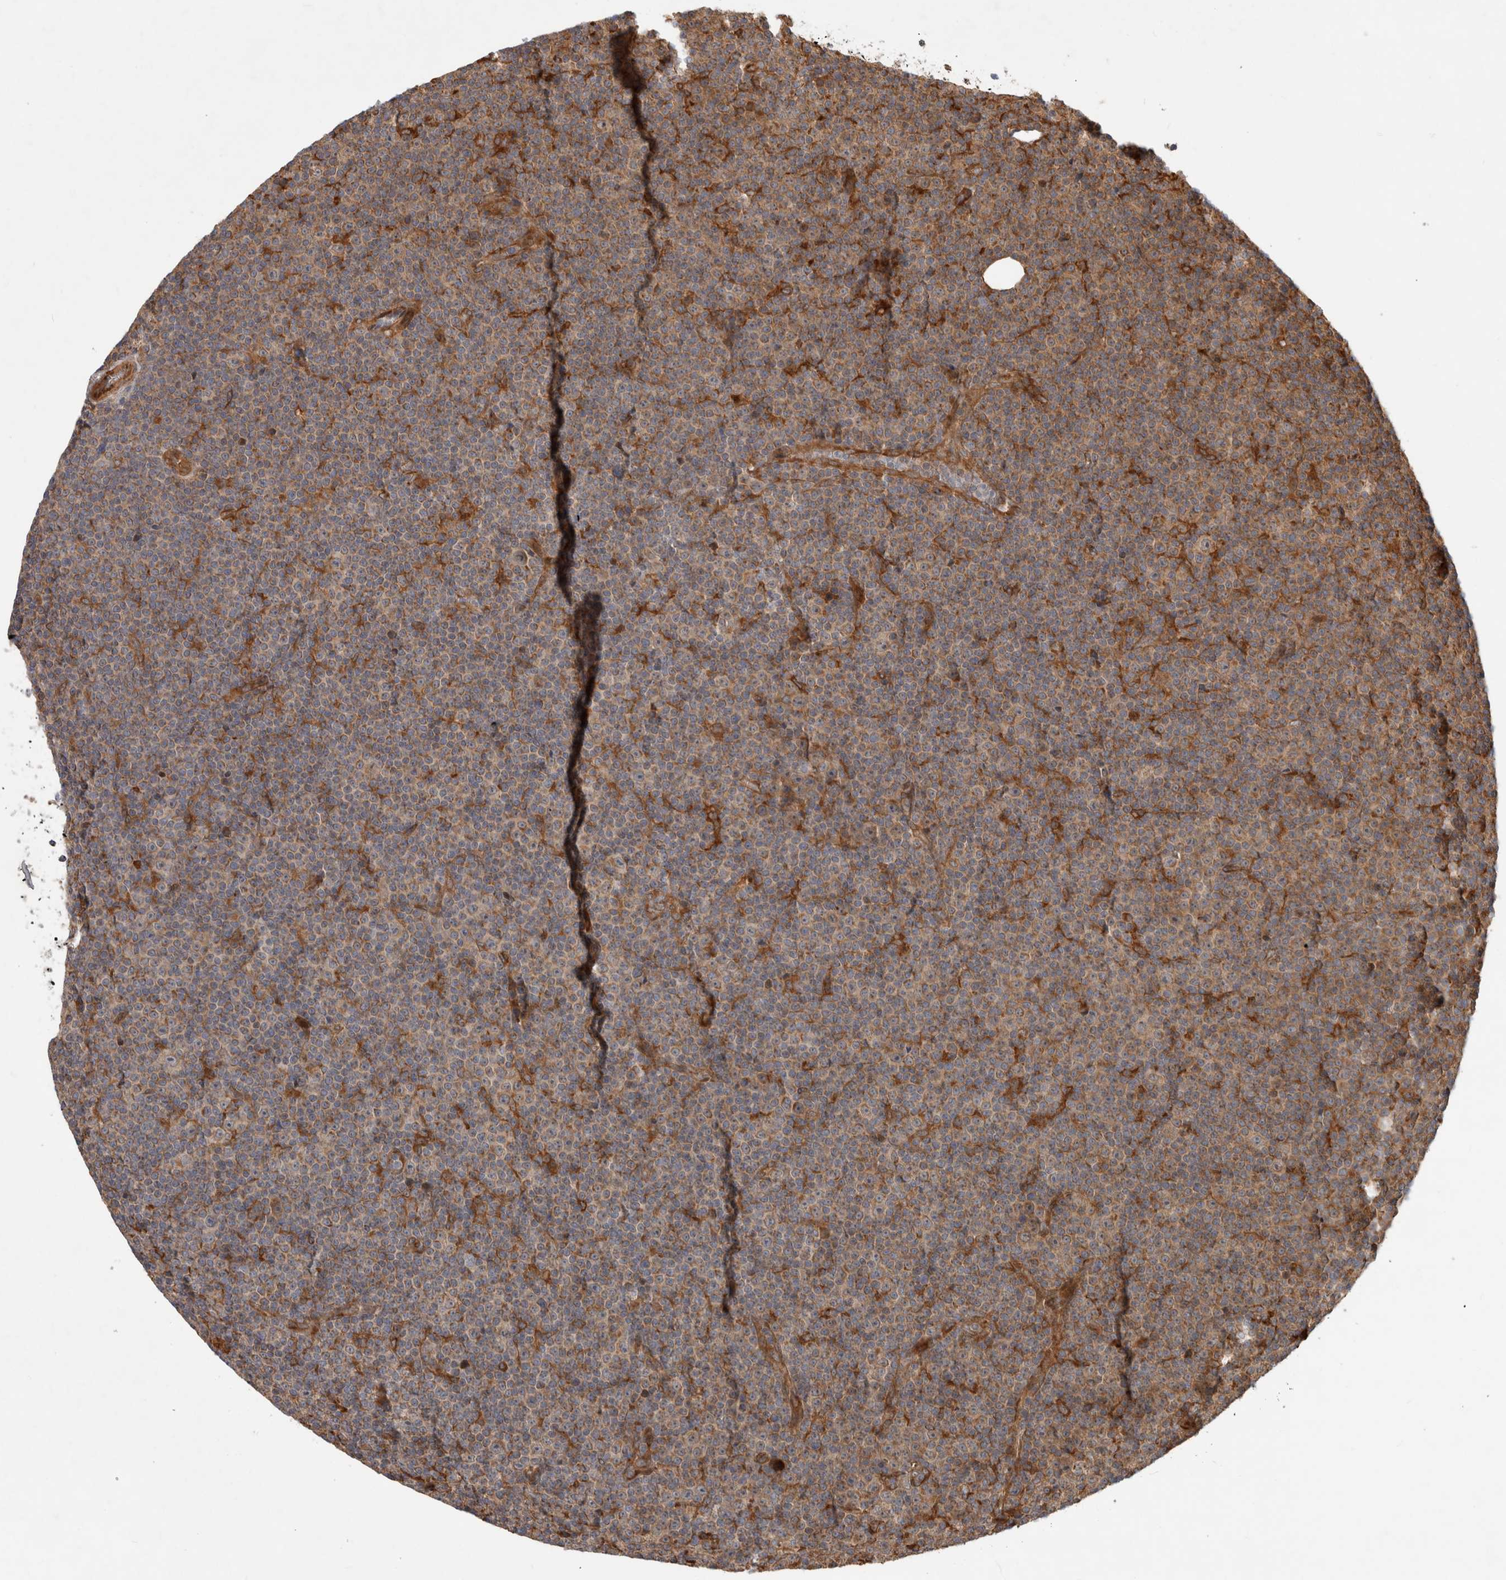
{"staining": {"intensity": "weak", "quantity": ">75%", "location": "cytoplasmic/membranous"}, "tissue": "lymphoma", "cell_type": "Tumor cells", "image_type": "cancer", "snomed": [{"axis": "morphology", "description": "Malignant lymphoma, non-Hodgkin's type, Low grade"}, {"axis": "topography", "description": "Lymph node"}], "caption": "Immunohistochemical staining of human lymphoma reveals low levels of weak cytoplasmic/membranous protein positivity in approximately >75% of tumor cells.", "gene": "TUBD1", "patient": {"sex": "female", "age": 67}}